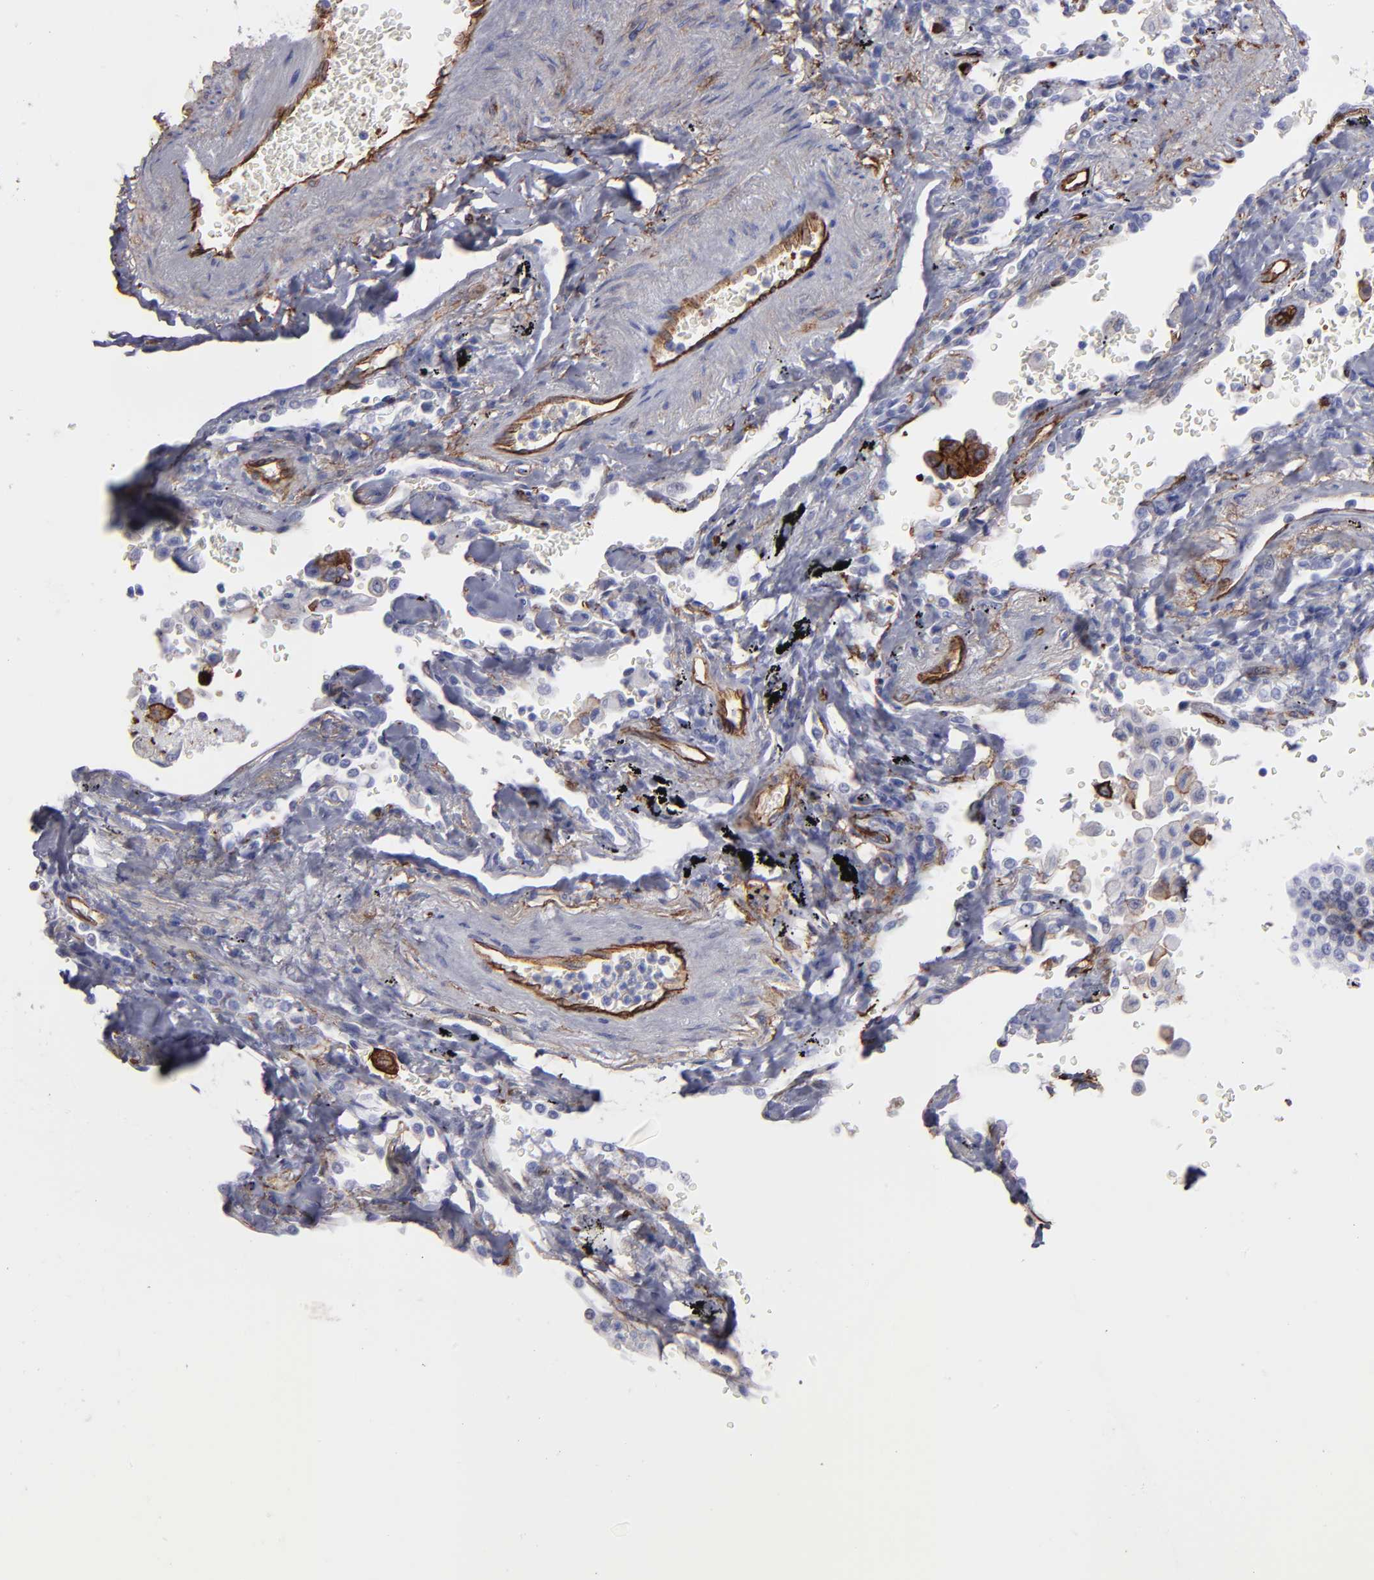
{"staining": {"intensity": "negative", "quantity": "none", "location": "none"}, "tissue": "lung cancer", "cell_type": "Tumor cells", "image_type": "cancer", "snomed": [{"axis": "morphology", "description": "Adenocarcinoma, NOS"}, {"axis": "topography", "description": "Lung"}], "caption": "An immunohistochemistry micrograph of lung cancer (adenocarcinoma) is shown. There is no staining in tumor cells of lung cancer (adenocarcinoma).", "gene": "AHNAK2", "patient": {"sex": "female", "age": 64}}